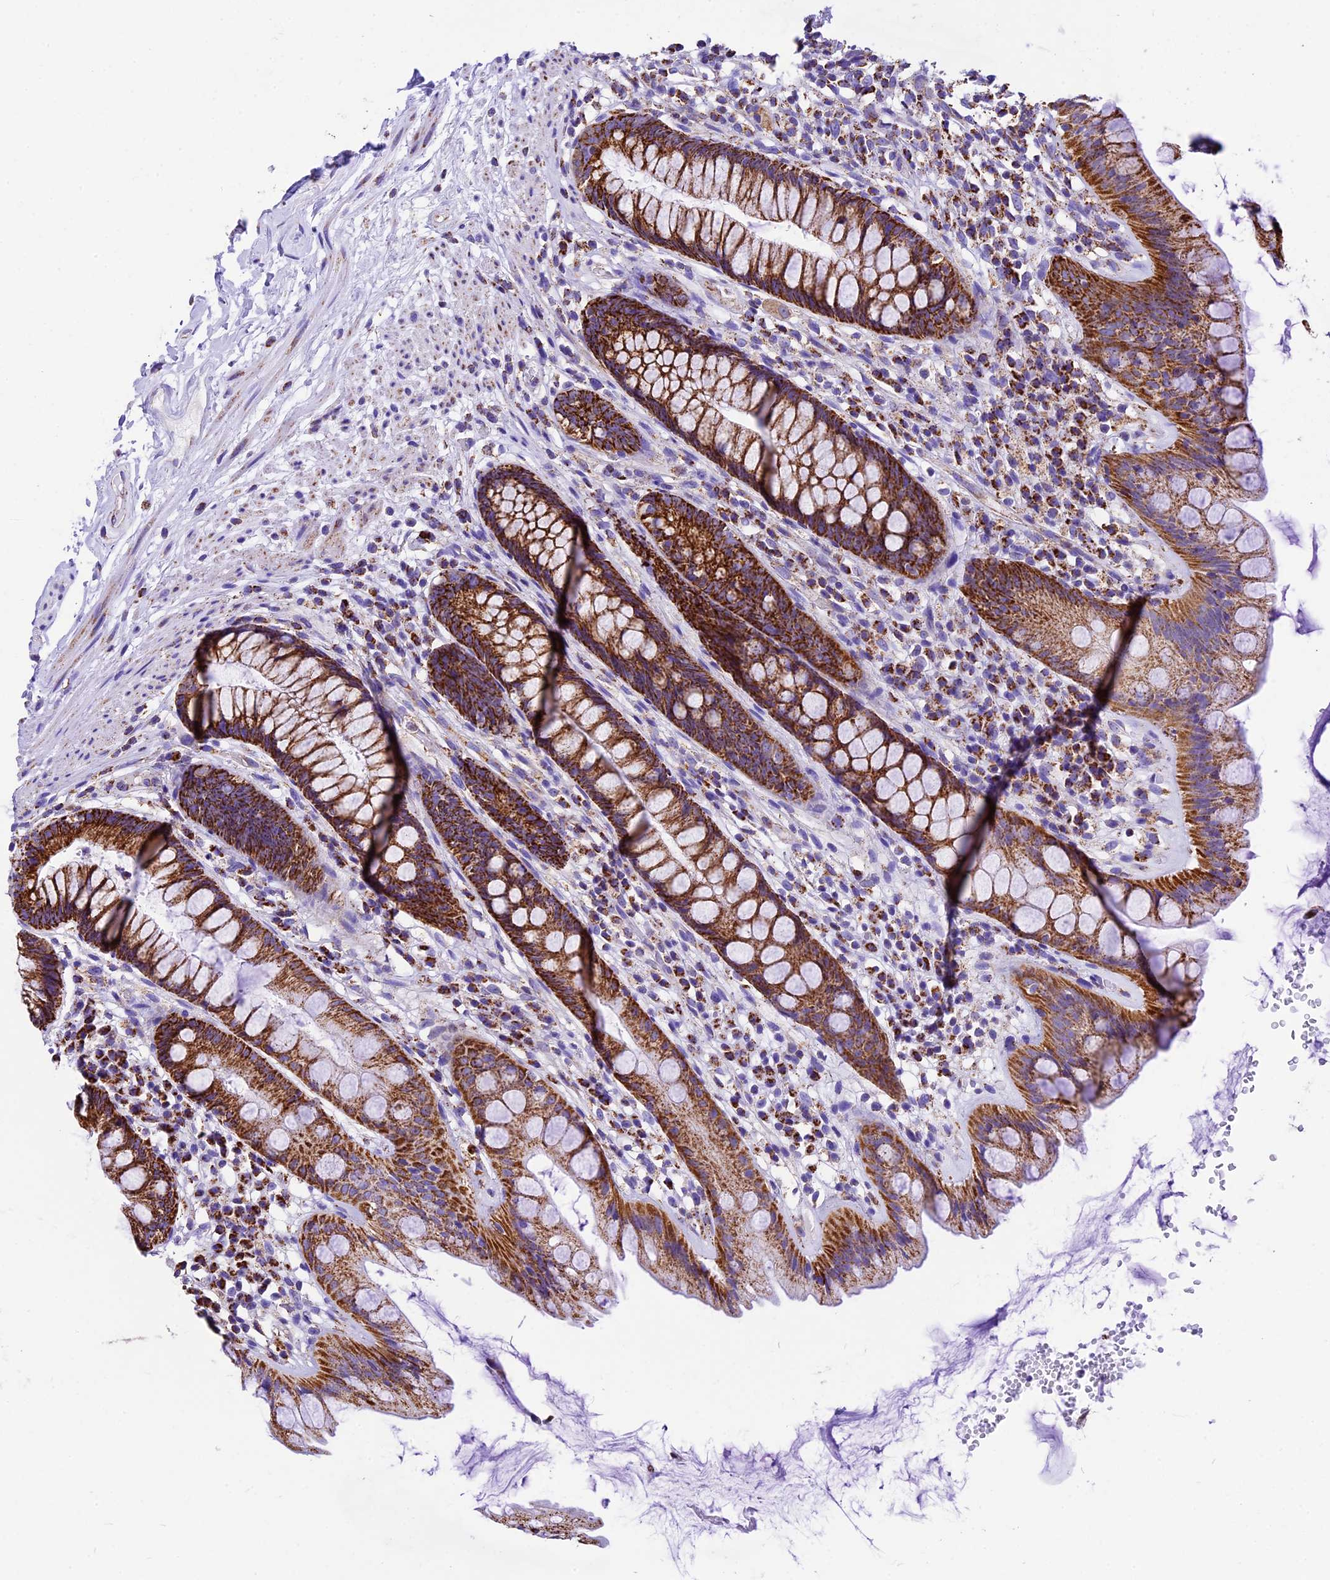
{"staining": {"intensity": "strong", "quantity": ">75%", "location": "cytoplasmic/membranous"}, "tissue": "rectum", "cell_type": "Glandular cells", "image_type": "normal", "snomed": [{"axis": "morphology", "description": "Normal tissue, NOS"}, {"axis": "topography", "description": "Rectum"}], "caption": "Glandular cells display strong cytoplasmic/membranous expression in about >75% of cells in unremarkable rectum. The protein is shown in brown color, while the nuclei are stained blue.", "gene": "DCAF5", "patient": {"sex": "male", "age": 74}}